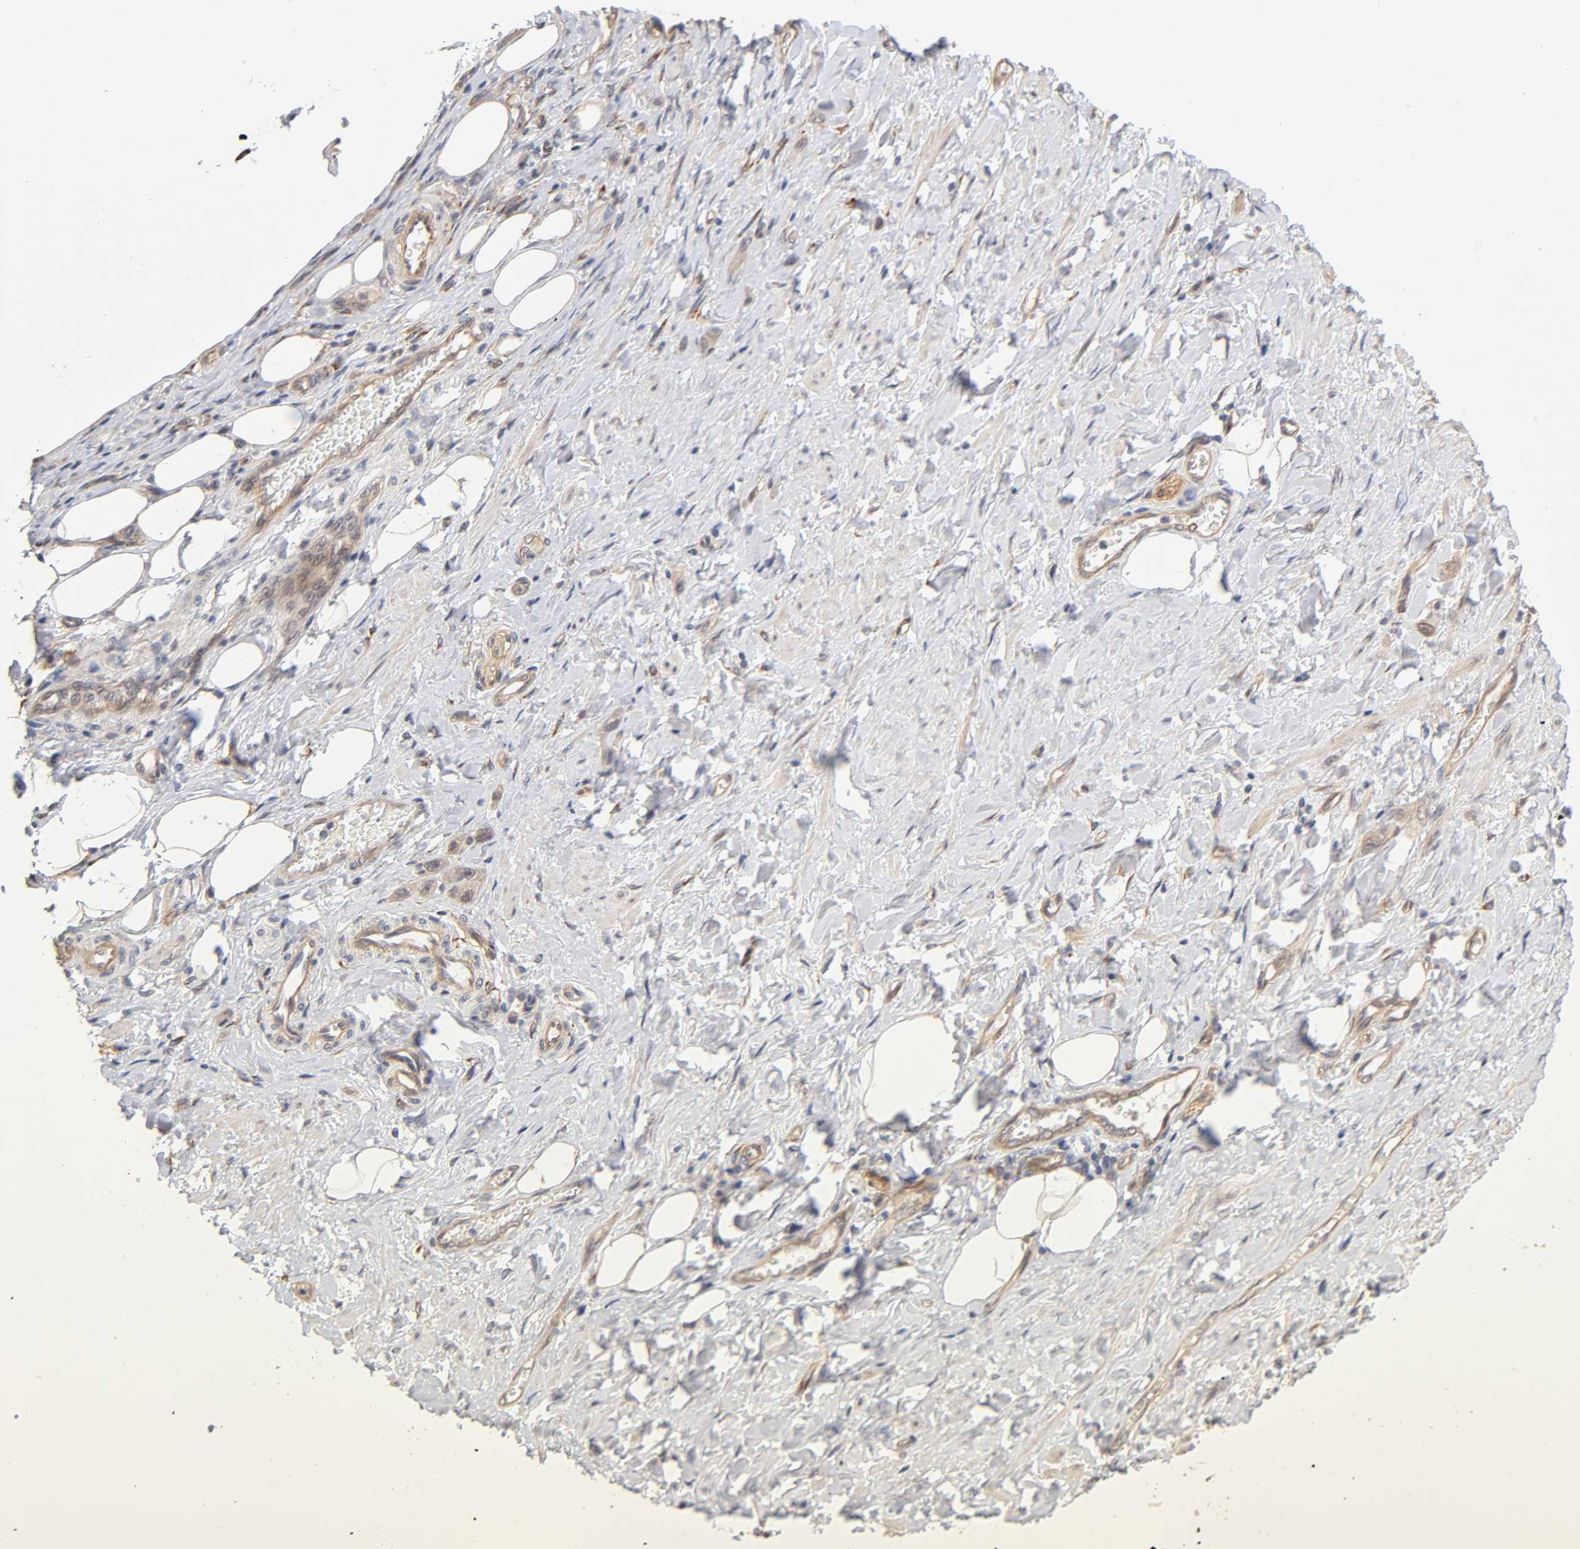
{"staining": {"intensity": "negative", "quantity": "none", "location": "none"}, "tissue": "stomach cancer", "cell_type": "Tumor cells", "image_type": "cancer", "snomed": [{"axis": "morphology", "description": "Adenocarcinoma, NOS"}, {"axis": "topography", "description": "Stomach"}], "caption": "The immunohistochemistry photomicrograph has no significant expression in tumor cells of stomach adenocarcinoma tissue.", "gene": "LAMB1", "patient": {"sex": "male", "age": 82}}